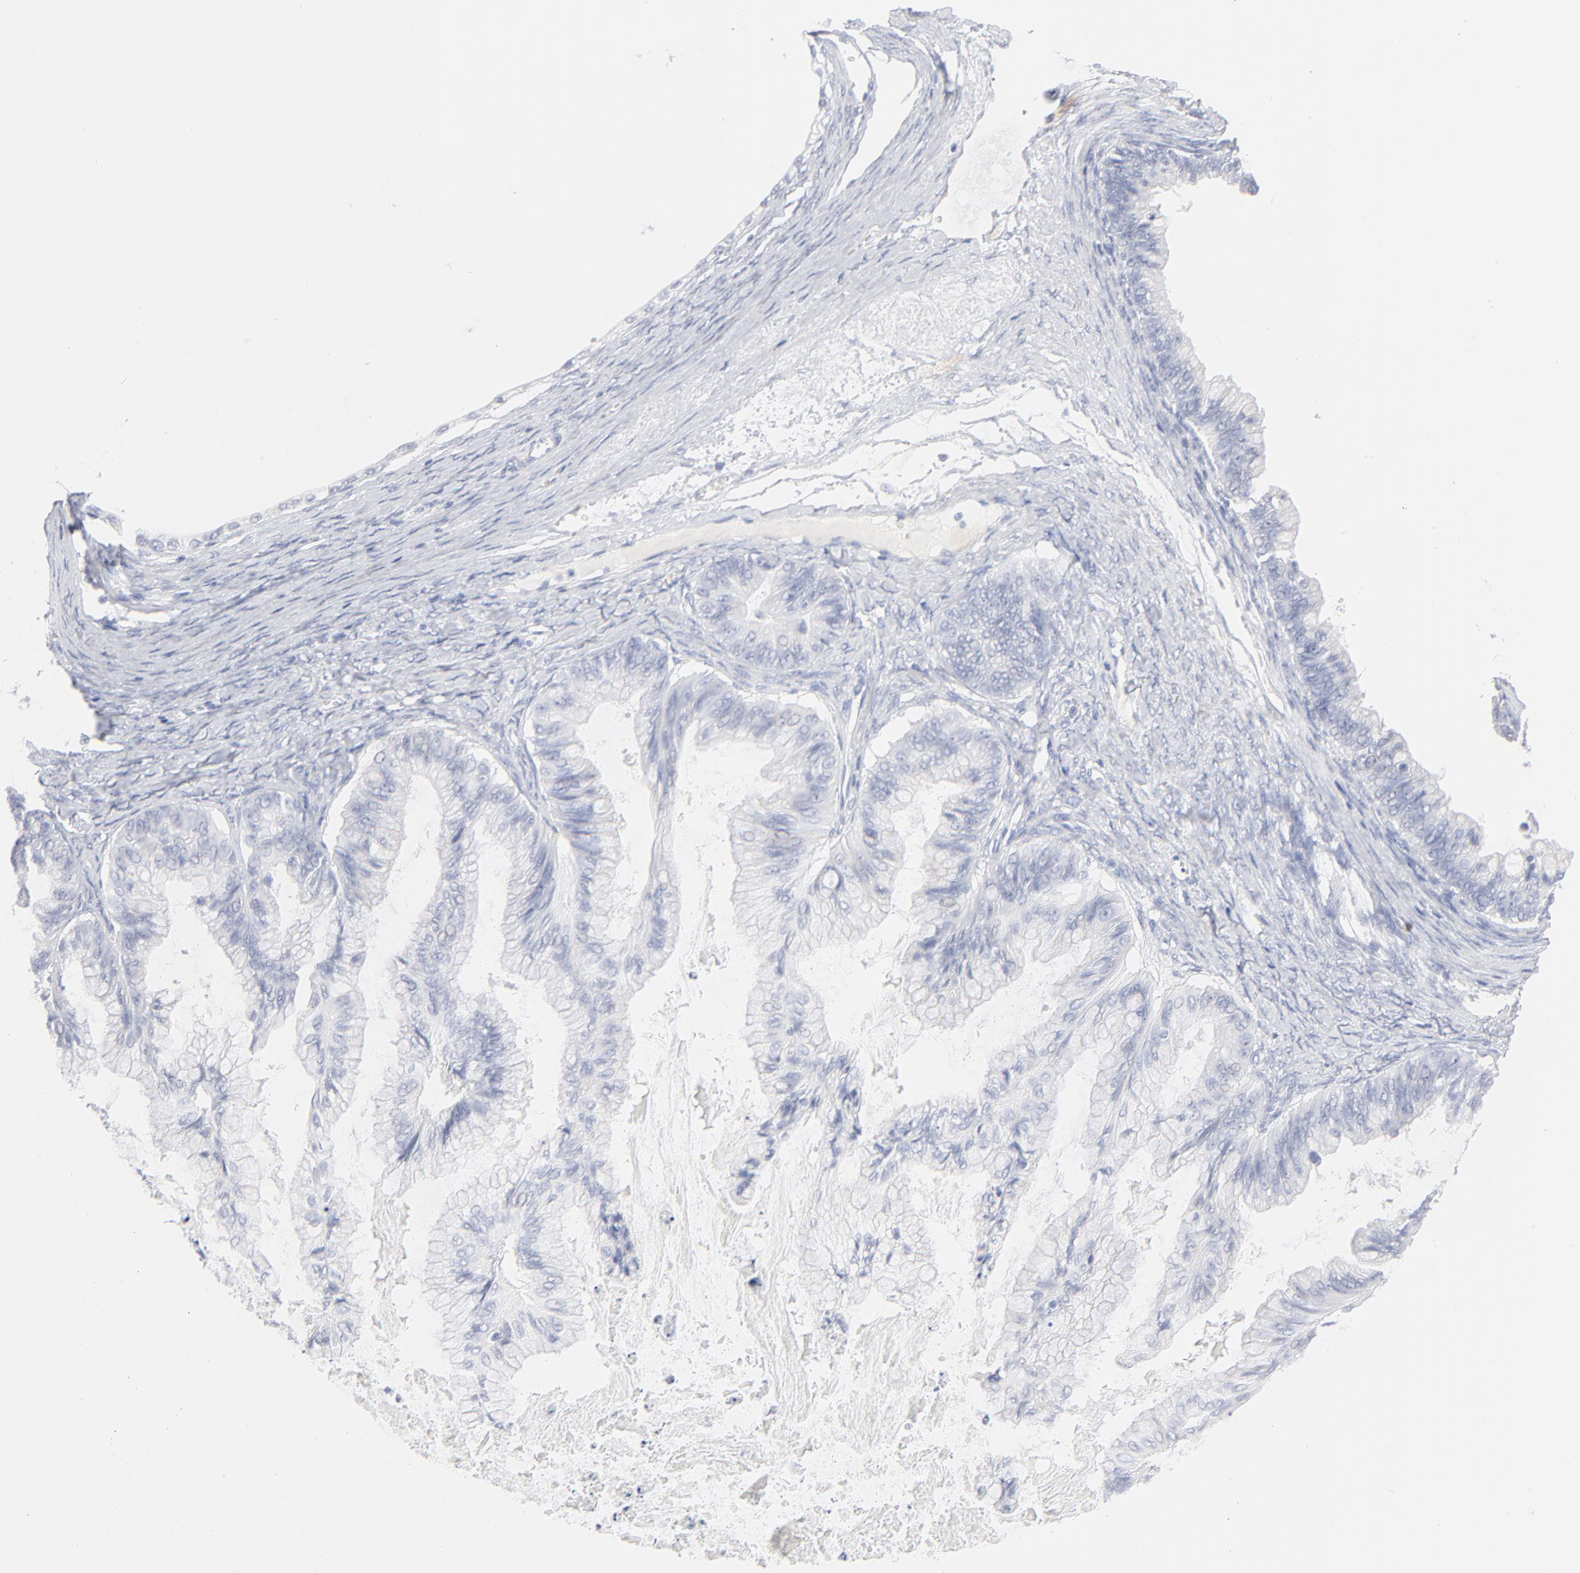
{"staining": {"intensity": "negative", "quantity": "none", "location": "none"}, "tissue": "ovarian cancer", "cell_type": "Tumor cells", "image_type": "cancer", "snomed": [{"axis": "morphology", "description": "Cystadenocarcinoma, mucinous, NOS"}, {"axis": "topography", "description": "Ovary"}], "caption": "This is a micrograph of IHC staining of ovarian cancer (mucinous cystadenocarcinoma), which shows no positivity in tumor cells. Nuclei are stained in blue.", "gene": "ONECUT1", "patient": {"sex": "female", "age": 57}}